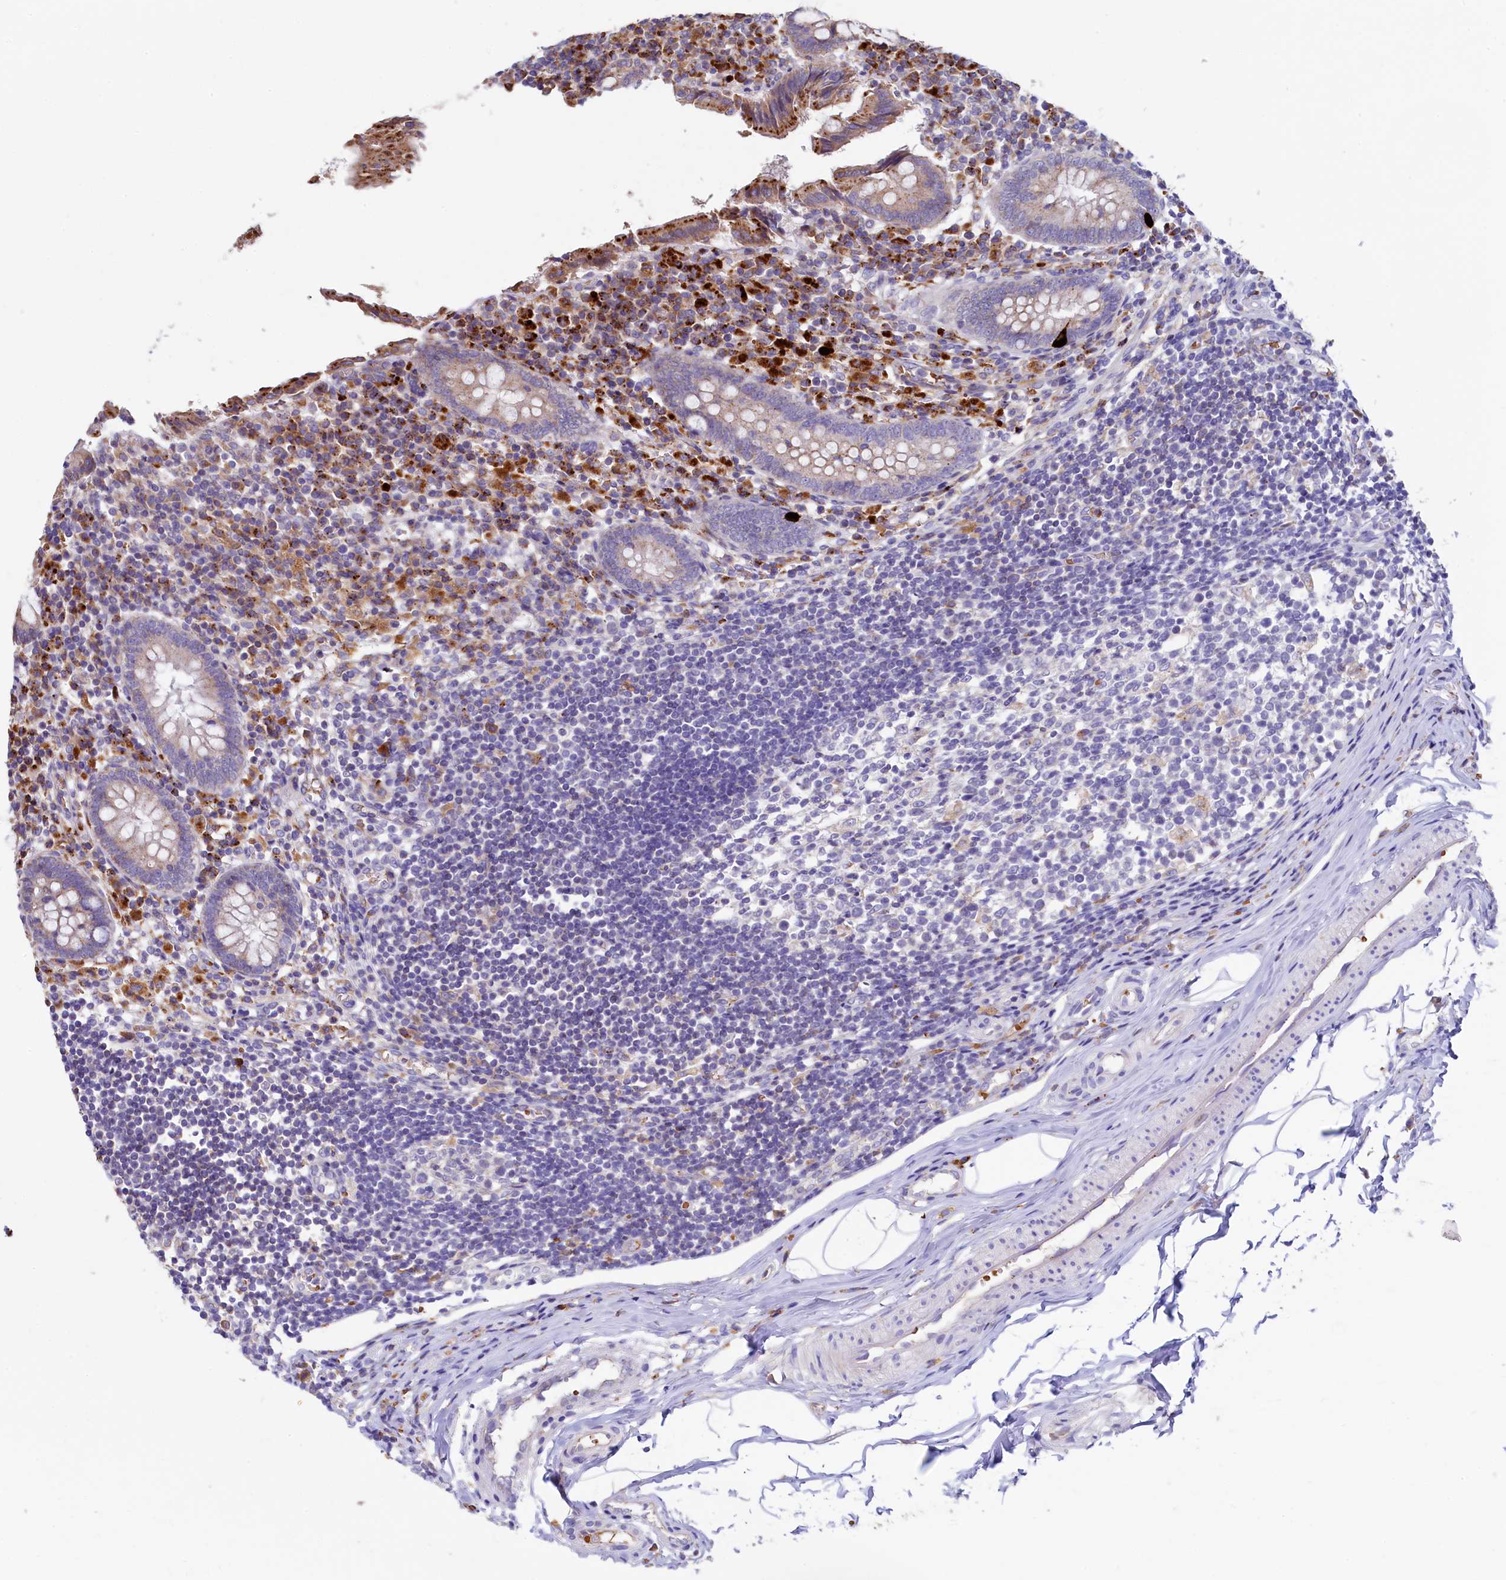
{"staining": {"intensity": "moderate", "quantity": "25%-75%", "location": "cytoplasmic/membranous"}, "tissue": "appendix", "cell_type": "Glandular cells", "image_type": "normal", "snomed": [{"axis": "morphology", "description": "Normal tissue, NOS"}, {"axis": "topography", "description": "Appendix"}], "caption": "Moderate cytoplasmic/membranous staining for a protein is seen in about 25%-75% of glandular cells of unremarkable appendix using immunohistochemistry (IHC).", "gene": "HPS6", "patient": {"sex": "female", "age": 17}}